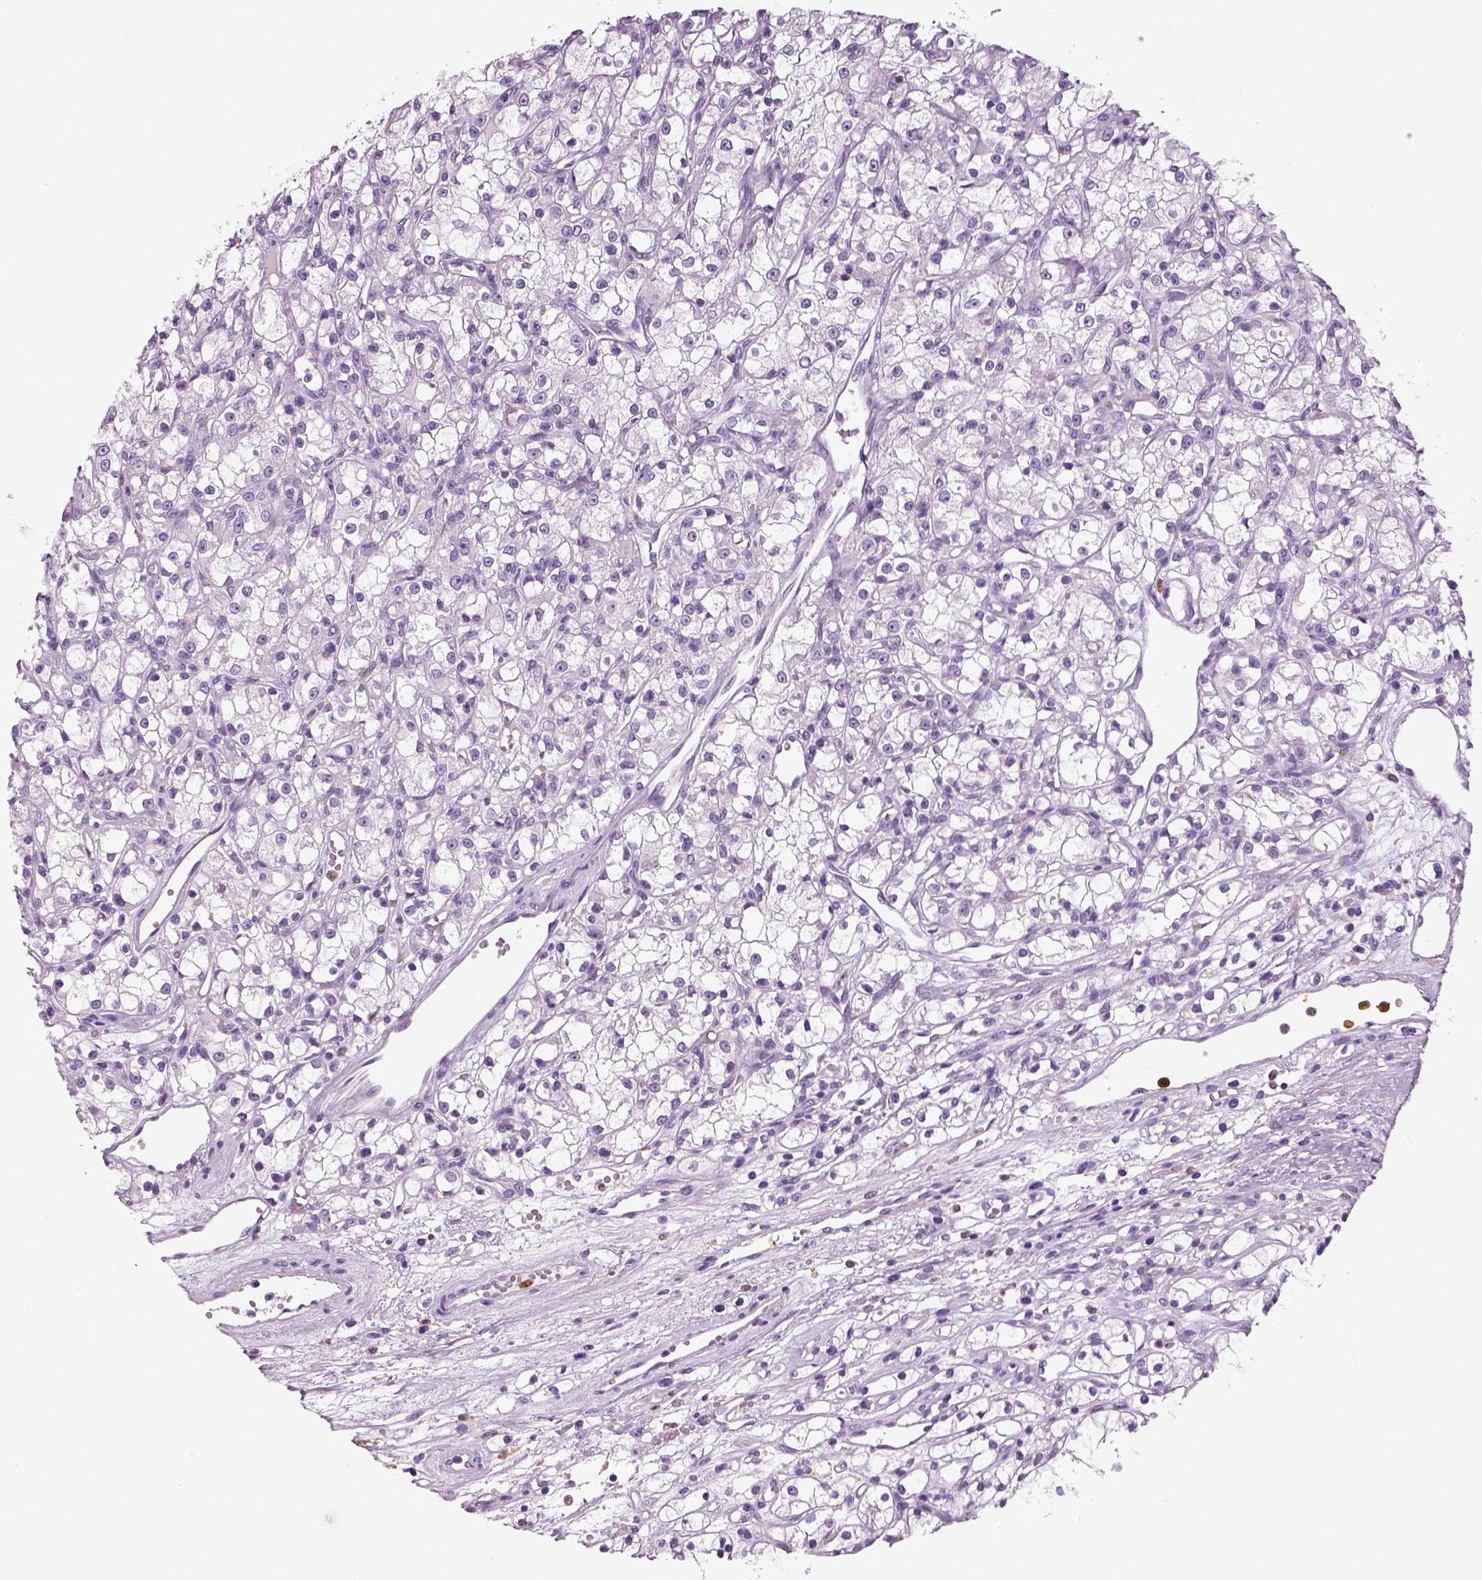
{"staining": {"intensity": "negative", "quantity": "none", "location": "none"}, "tissue": "renal cancer", "cell_type": "Tumor cells", "image_type": "cancer", "snomed": [{"axis": "morphology", "description": "Adenocarcinoma, NOS"}, {"axis": "topography", "description": "Kidney"}], "caption": "Immunohistochemistry image of renal cancer stained for a protein (brown), which shows no positivity in tumor cells. The staining is performed using DAB brown chromogen with nuclei counter-stained in using hematoxylin.", "gene": "NECAB2", "patient": {"sex": "female", "age": 59}}